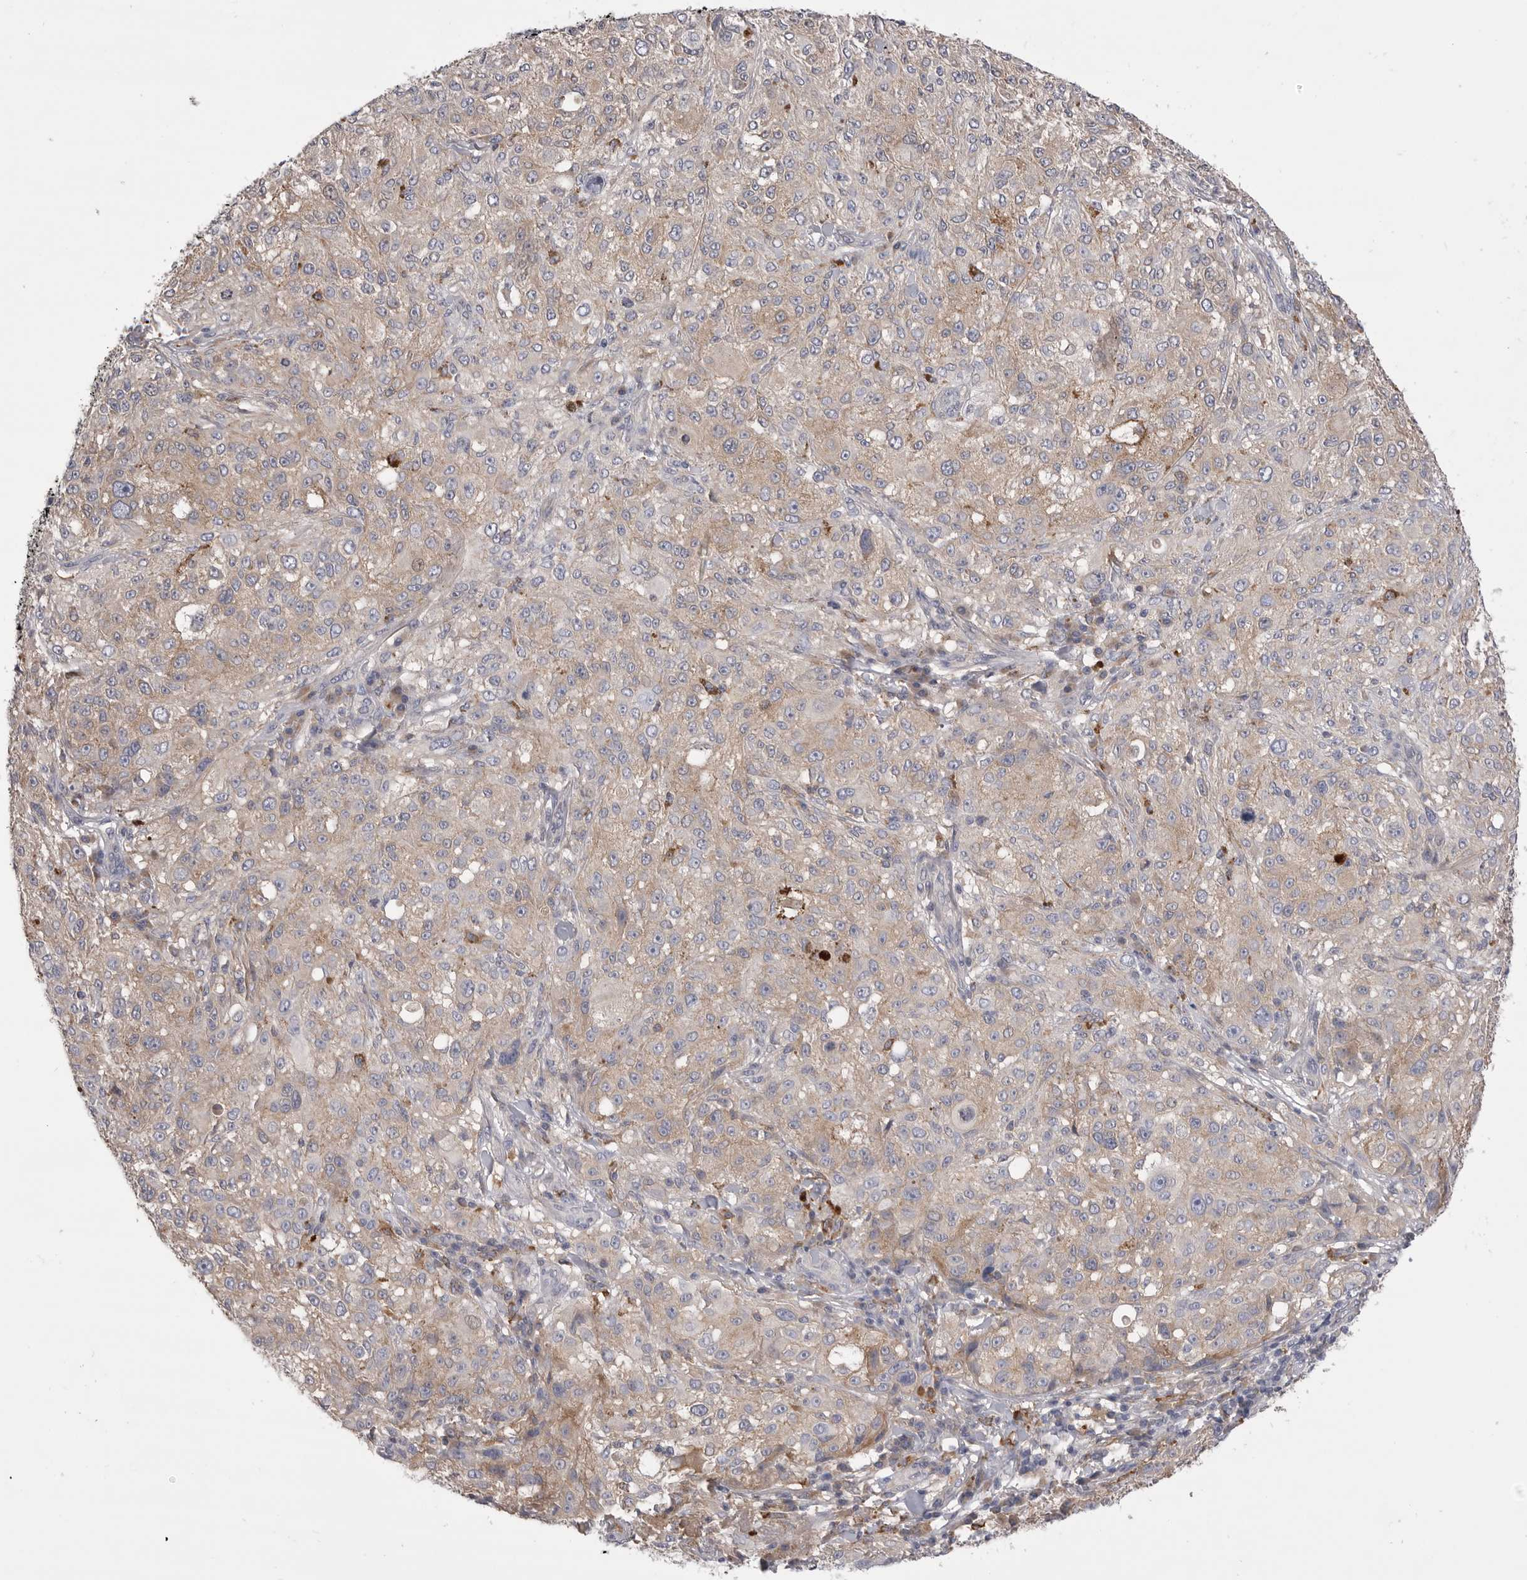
{"staining": {"intensity": "weak", "quantity": "25%-75%", "location": "cytoplasmic/membranous"}, "tissue": "melanoma", "cell_type": "Tumor cells", "image_type": "cancer", "snomed": [{"axis": "morphology", "description": "Necrosis, NOS"}, {"axis": "morphology", "description": "Malignant melanoma, NOS"}, {"axis": "topography", "description": "Skin"}], "caption": "High-power microscopy captured an IHC histopathology image of malignant melanoma, revealing weak cytoplasmic/membranous expression in approximately 25%-75% of tumor cells. The staining was performed using DAB to visualize the protein expression in brown, while the nuclei were stained in blue with hematoxylin (Magnification: 20x).", "gene": "VAC14", "patient": {"sex": "female", "age": 87}}